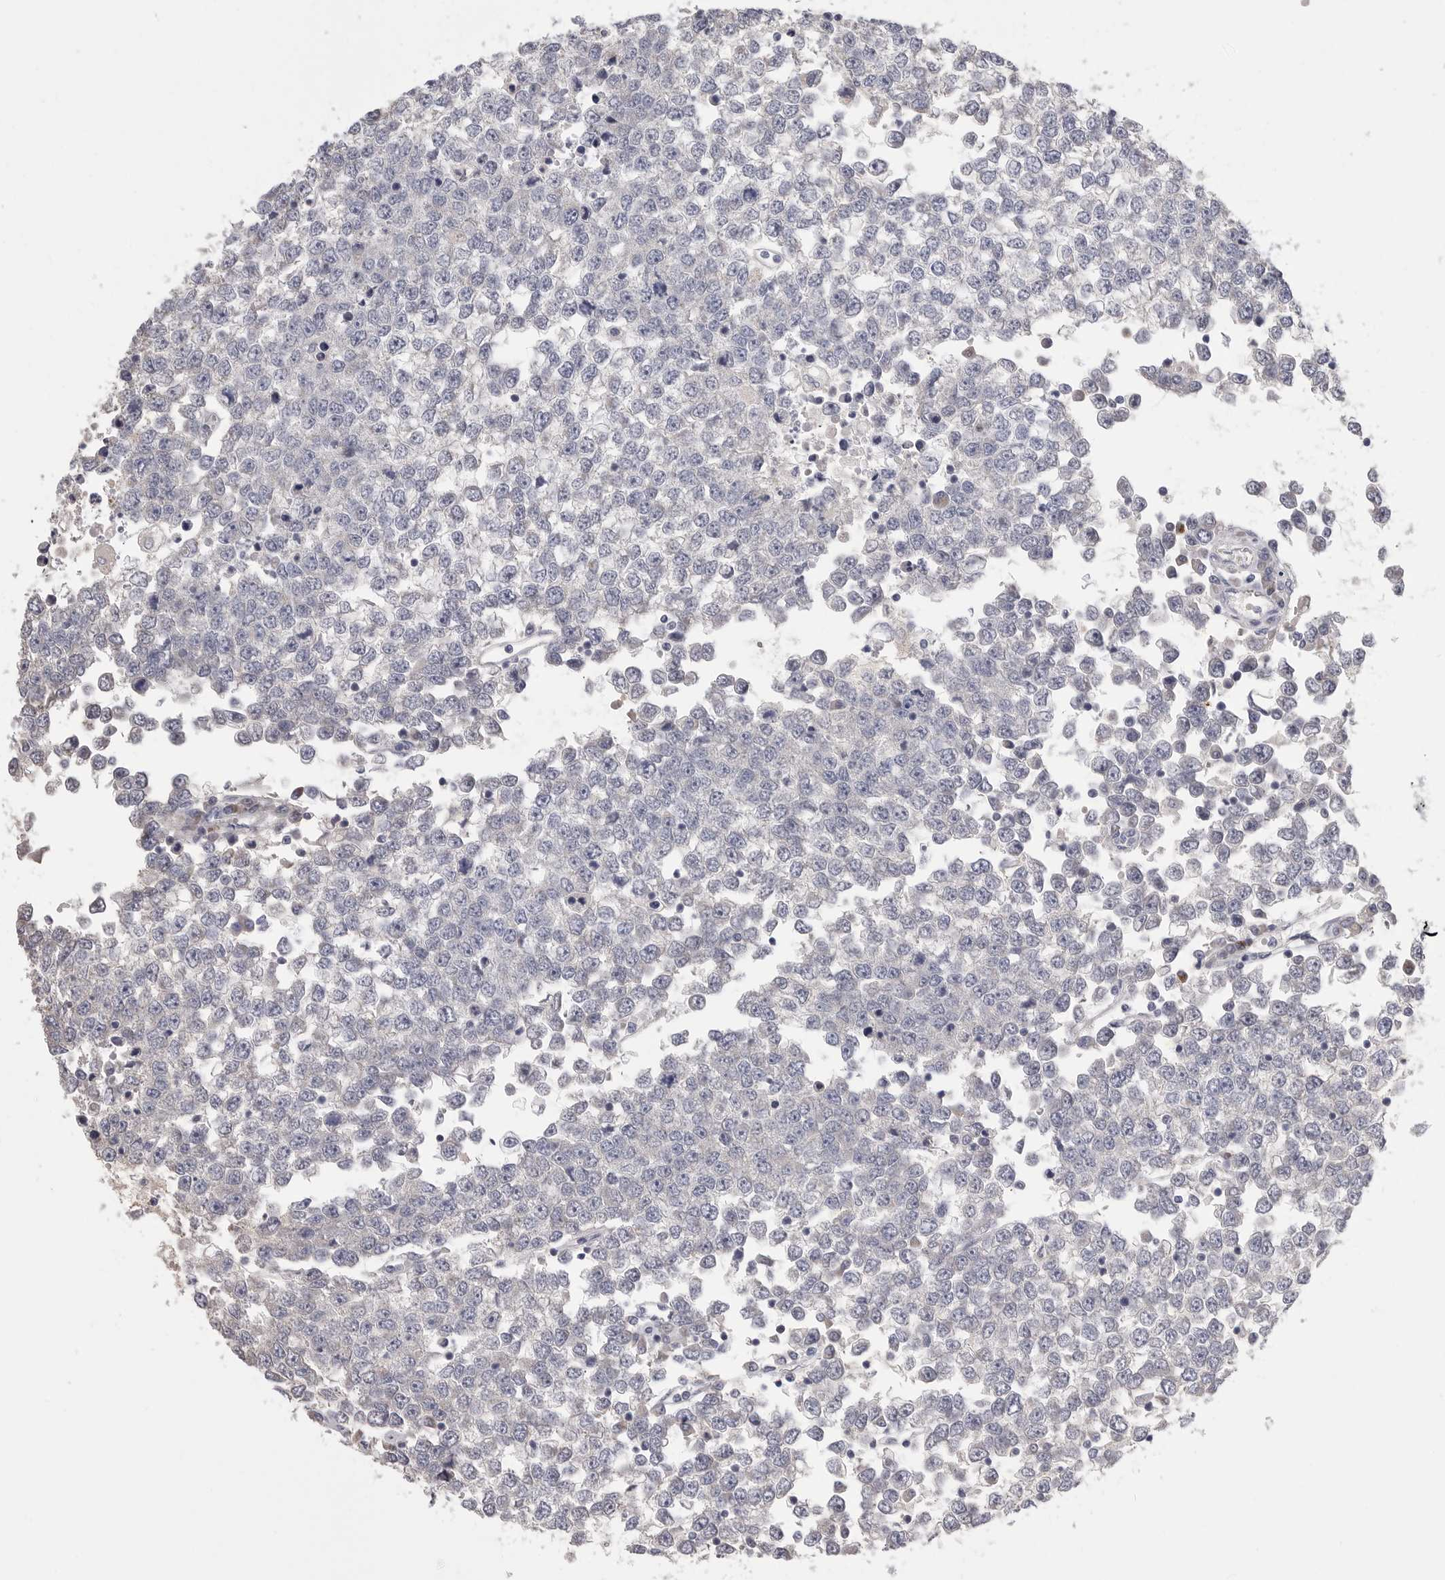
{"staining": {"intensity": "negative", "quantity": "none", "location": "none"}, "tissue": "testis cancer", "cell_type": "Tumor cells", "image_type": "cancer", "snomed": [{"axis": "morphology", "description": "Seminoma, NOS"}, {"axis": "topography", "description": "Testis"}], "caption": "Testis seminoma stained for a protein using immunohistochemistry displays no staining tumor cells.", "gene": "SDC3", "patient": {"sex": "male", "age": 65}}